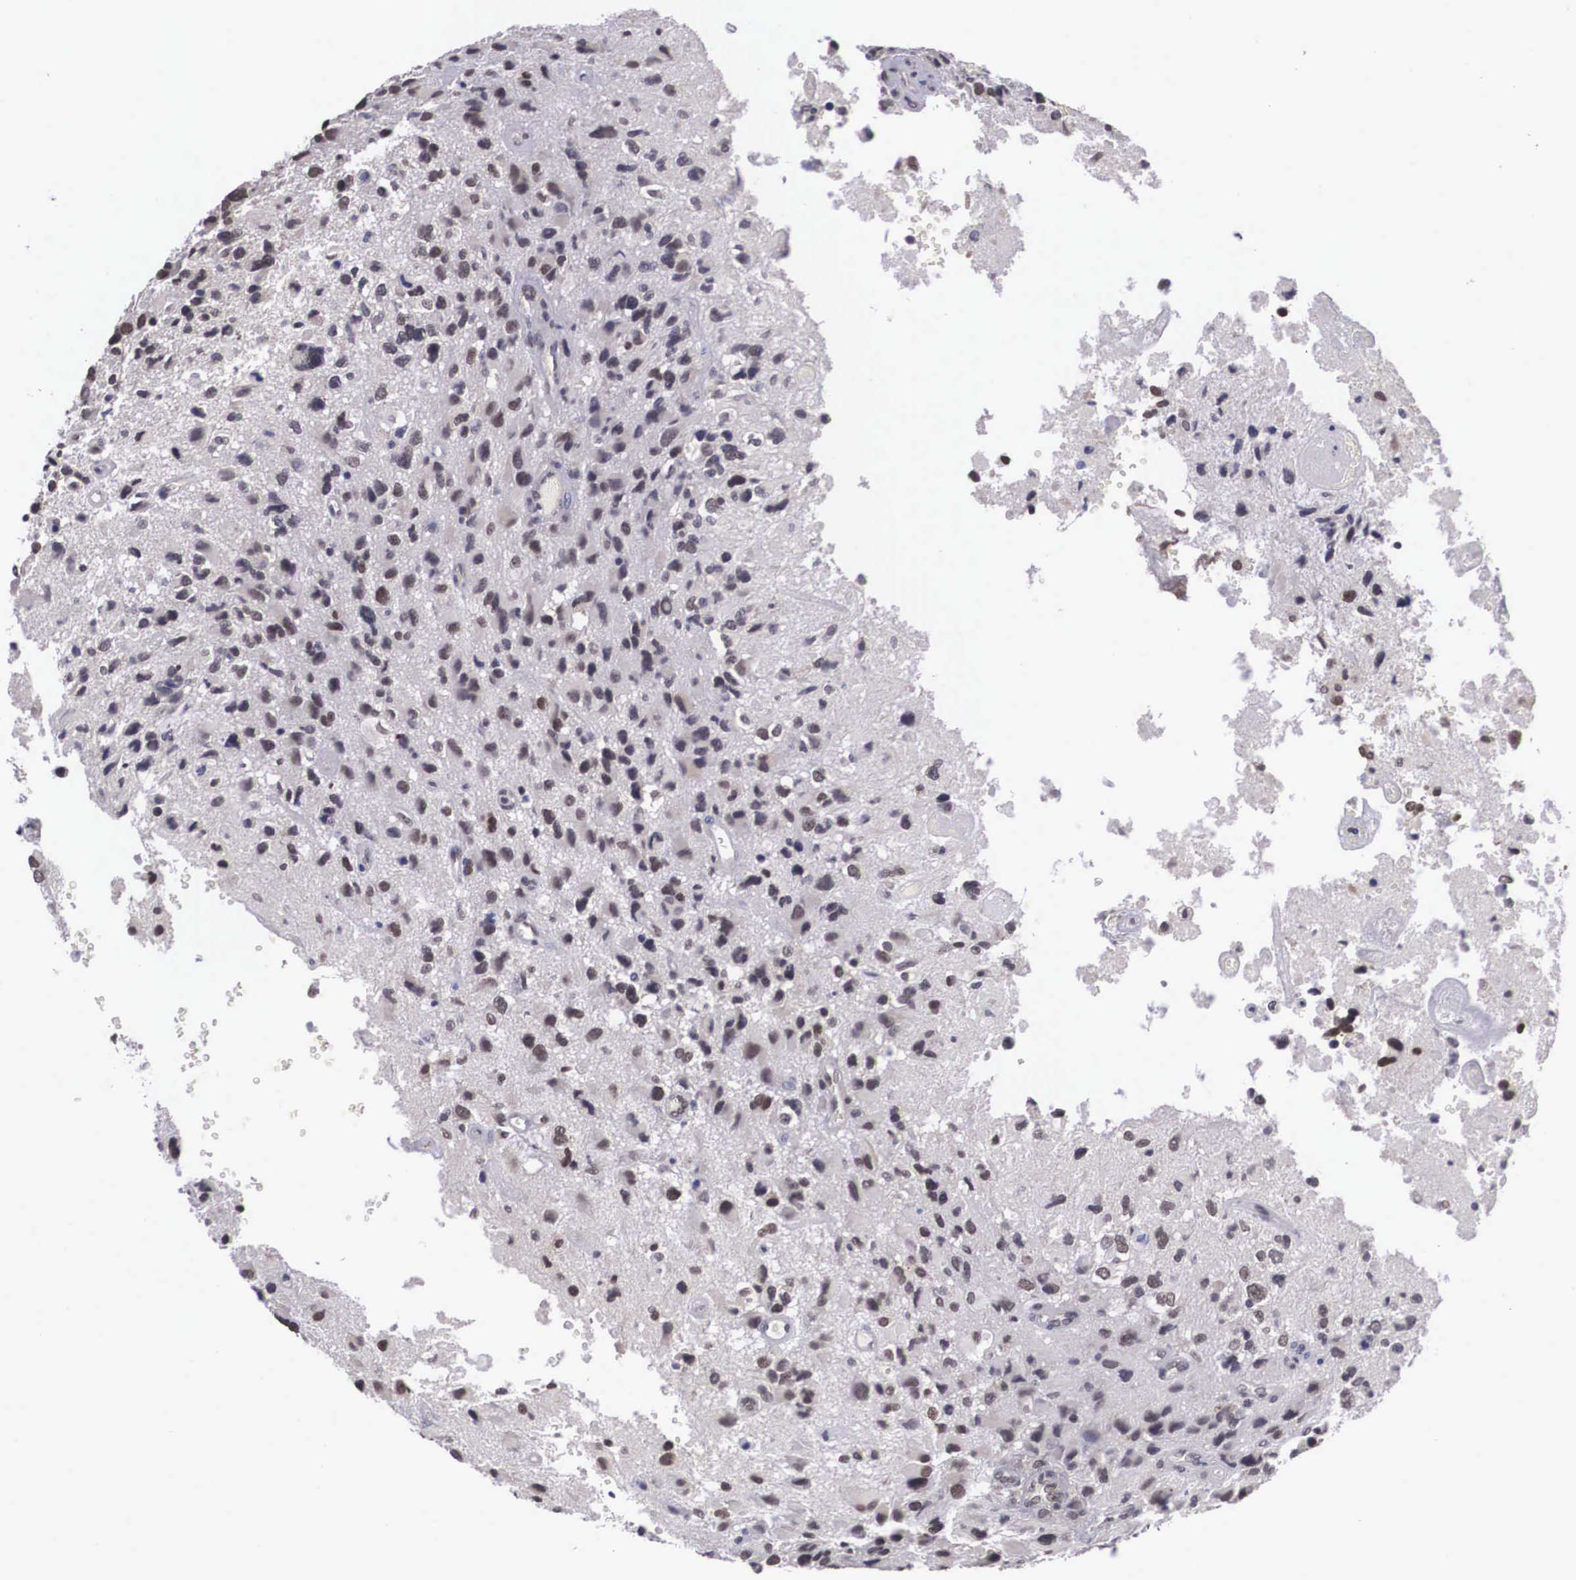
{"staining": {"intensity": "weak", "quantity": "25%-75%", "location": "nuclear"}, "tissue": "glioma", "cell_type": "Tumor cells", "image_type": "cancer", "snomed": [{"axis": "morphology", "description": "Glioma, malignant, High grade"}, {"axis": "topography", "description": "Brain"}], "caption": "Immunohistochemistry photomicrograph of high-grade glioma (malignant) stained for a protein (brown), which exhibits low levels of weak nuclear positivity in about 25%-75% of tumor cells.", "gene": "ZNF275", "patient": {"sex": "male", "age": 69}}